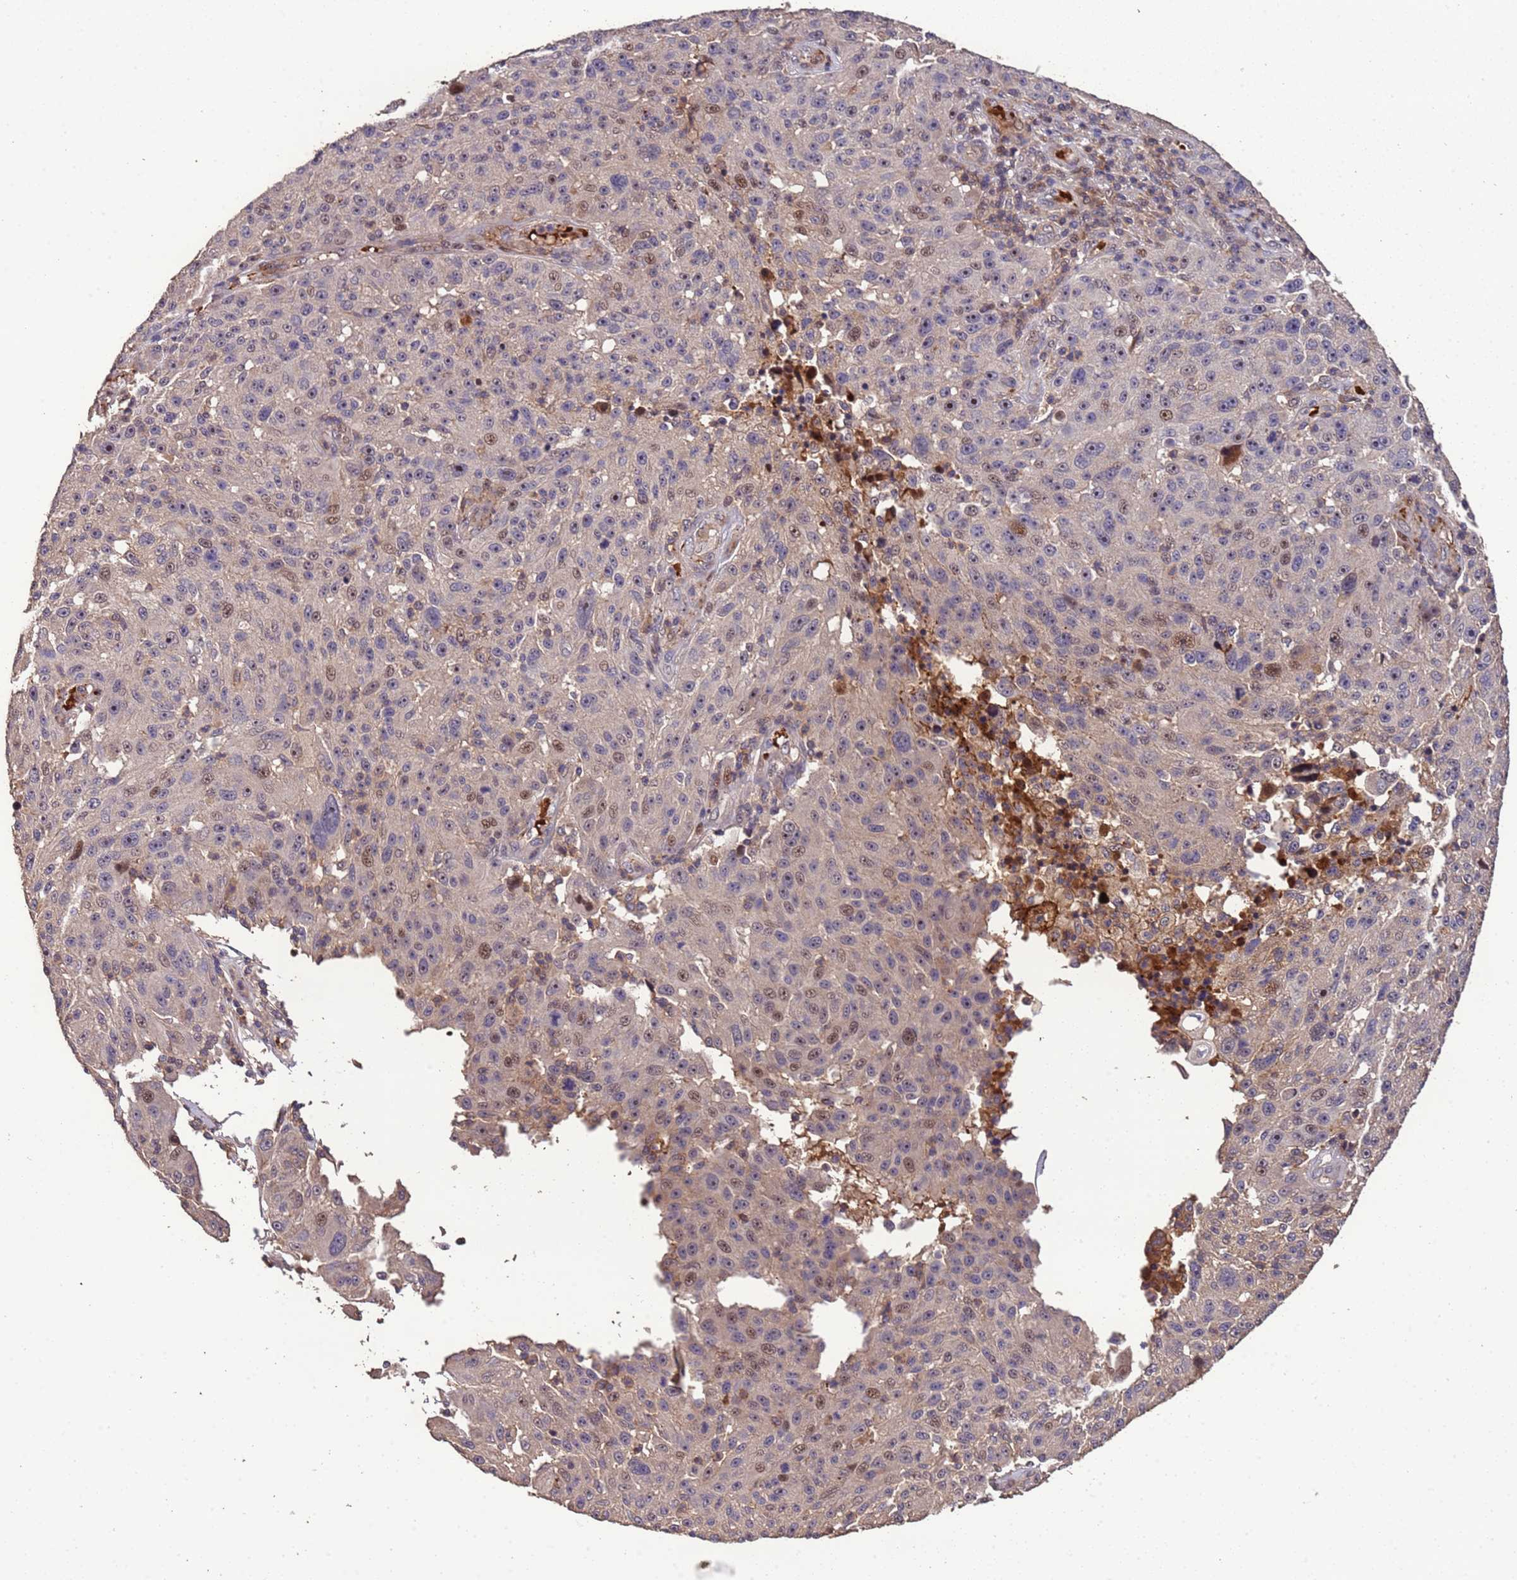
{"staining": {"intensity": "weak", "quantity": "25%-75%", "location": "nuclear"}, "tissue": "melanoma", "cell_type": "Tumor cells", "image_type": "cancer", "snomed": [{"axis": "morphology", "description": "Malignant melanoma, NOS"}, {"axis": "topography", "description": "Skin"}], "caption": "Tumor cells show low levels of weak nuclear positivity in about 25%-75% of cells in melanoma. (DAB IHC with brightfield microscopy, high magnification).", "gene": "CCDC184", "patient": {"sex": "male", "age": 53}}